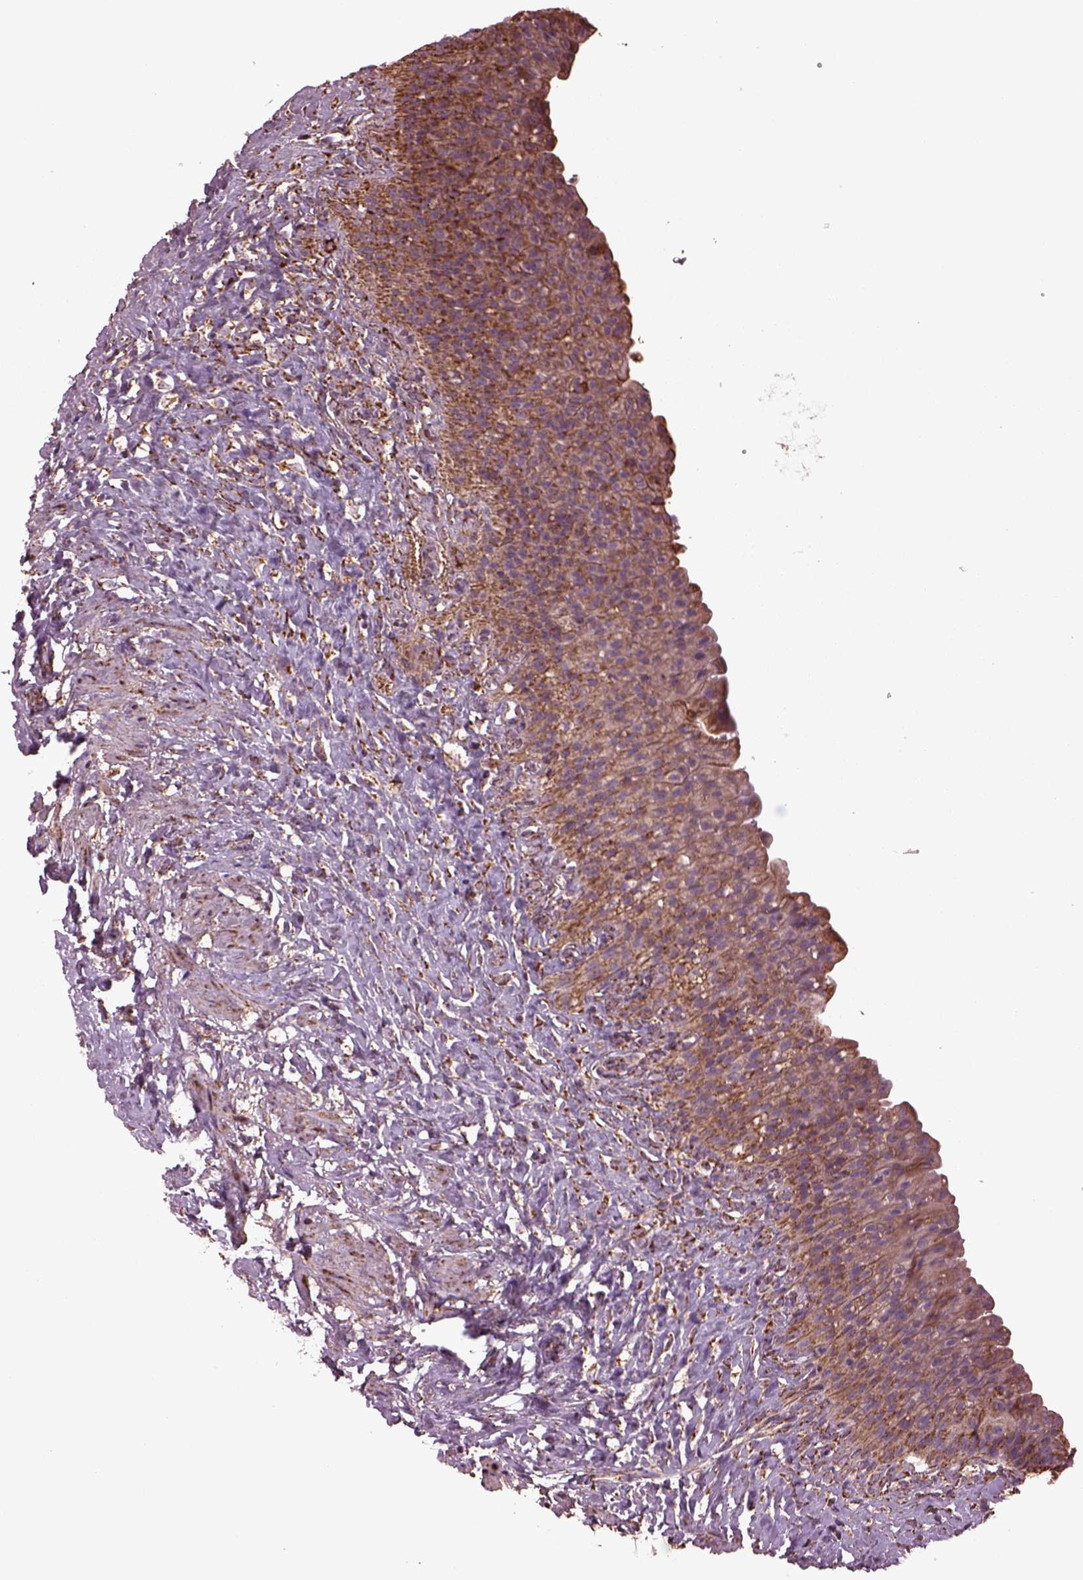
{"staining": {"intensity": "moderate", "quantity": ">75%", "location": "cytoplasmic/membranous"}, "tissue": "urinary bladder", "cell_type": "Urothelial cells", "image_type": "normal", "snomed": [{"axis": "morphology", "description": "Normal tissue, NOS"}, {"axis": "topography", "description": "Urinary bladder"}], "caption": "A high-resolution micrograph shows immunohistochemistry staining of benign urinary bladder, which shows moderate cytoplasmic/membranous staining in about >75% of urothelial cells. (DAB = brown stain, brightfield microscopy at high magnification).", "gene": "TMEM254", "patient": {"sex": "male", "age": 76}}